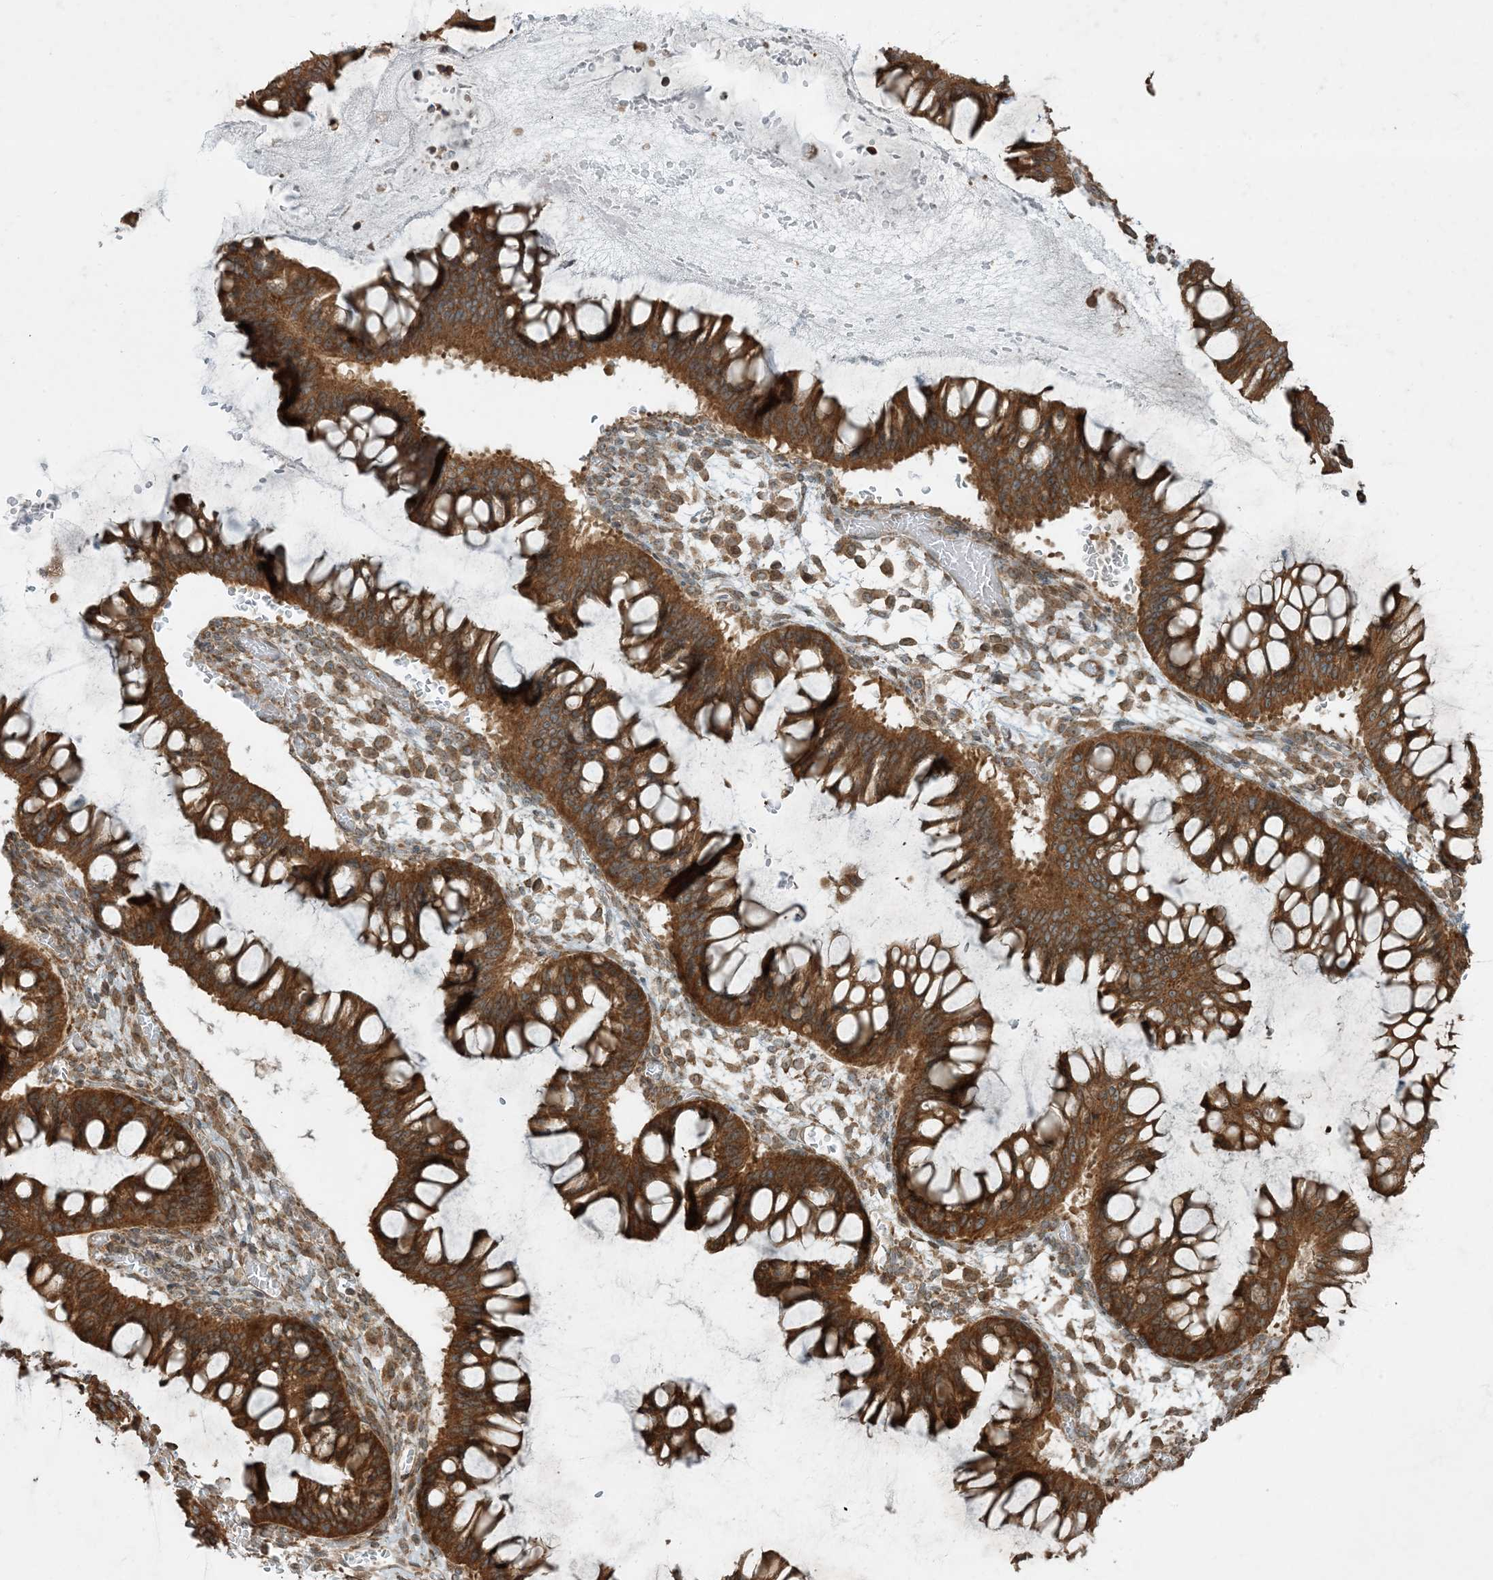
{"staining": {"intensity": "moderate", "quantity": ">75%", "location": "cytoplasmic/membranous"}, "tissue": "ovarian cancer", "cell_type": "Tumor cells", "image_type": "cancer", "snomed": [{"axis": "morphology", "description": "Cystadenocarcinoma, mucinous, NOS"}, {"axis": "topography", "description": "Ovary"}], "caption": "The histopathology image exhibits immunohistochemical staining of ovarian mucinous cystadenocarcinoma. There is moderate cytoplasmic/membranous positivity is appreciated in approximately >75% of tumor cells. Ihc stains the protein of interest in brown and the nuclei are stained blue.", "gene": "COMMD8", "patient": {"sex": "female", "age": 73}}